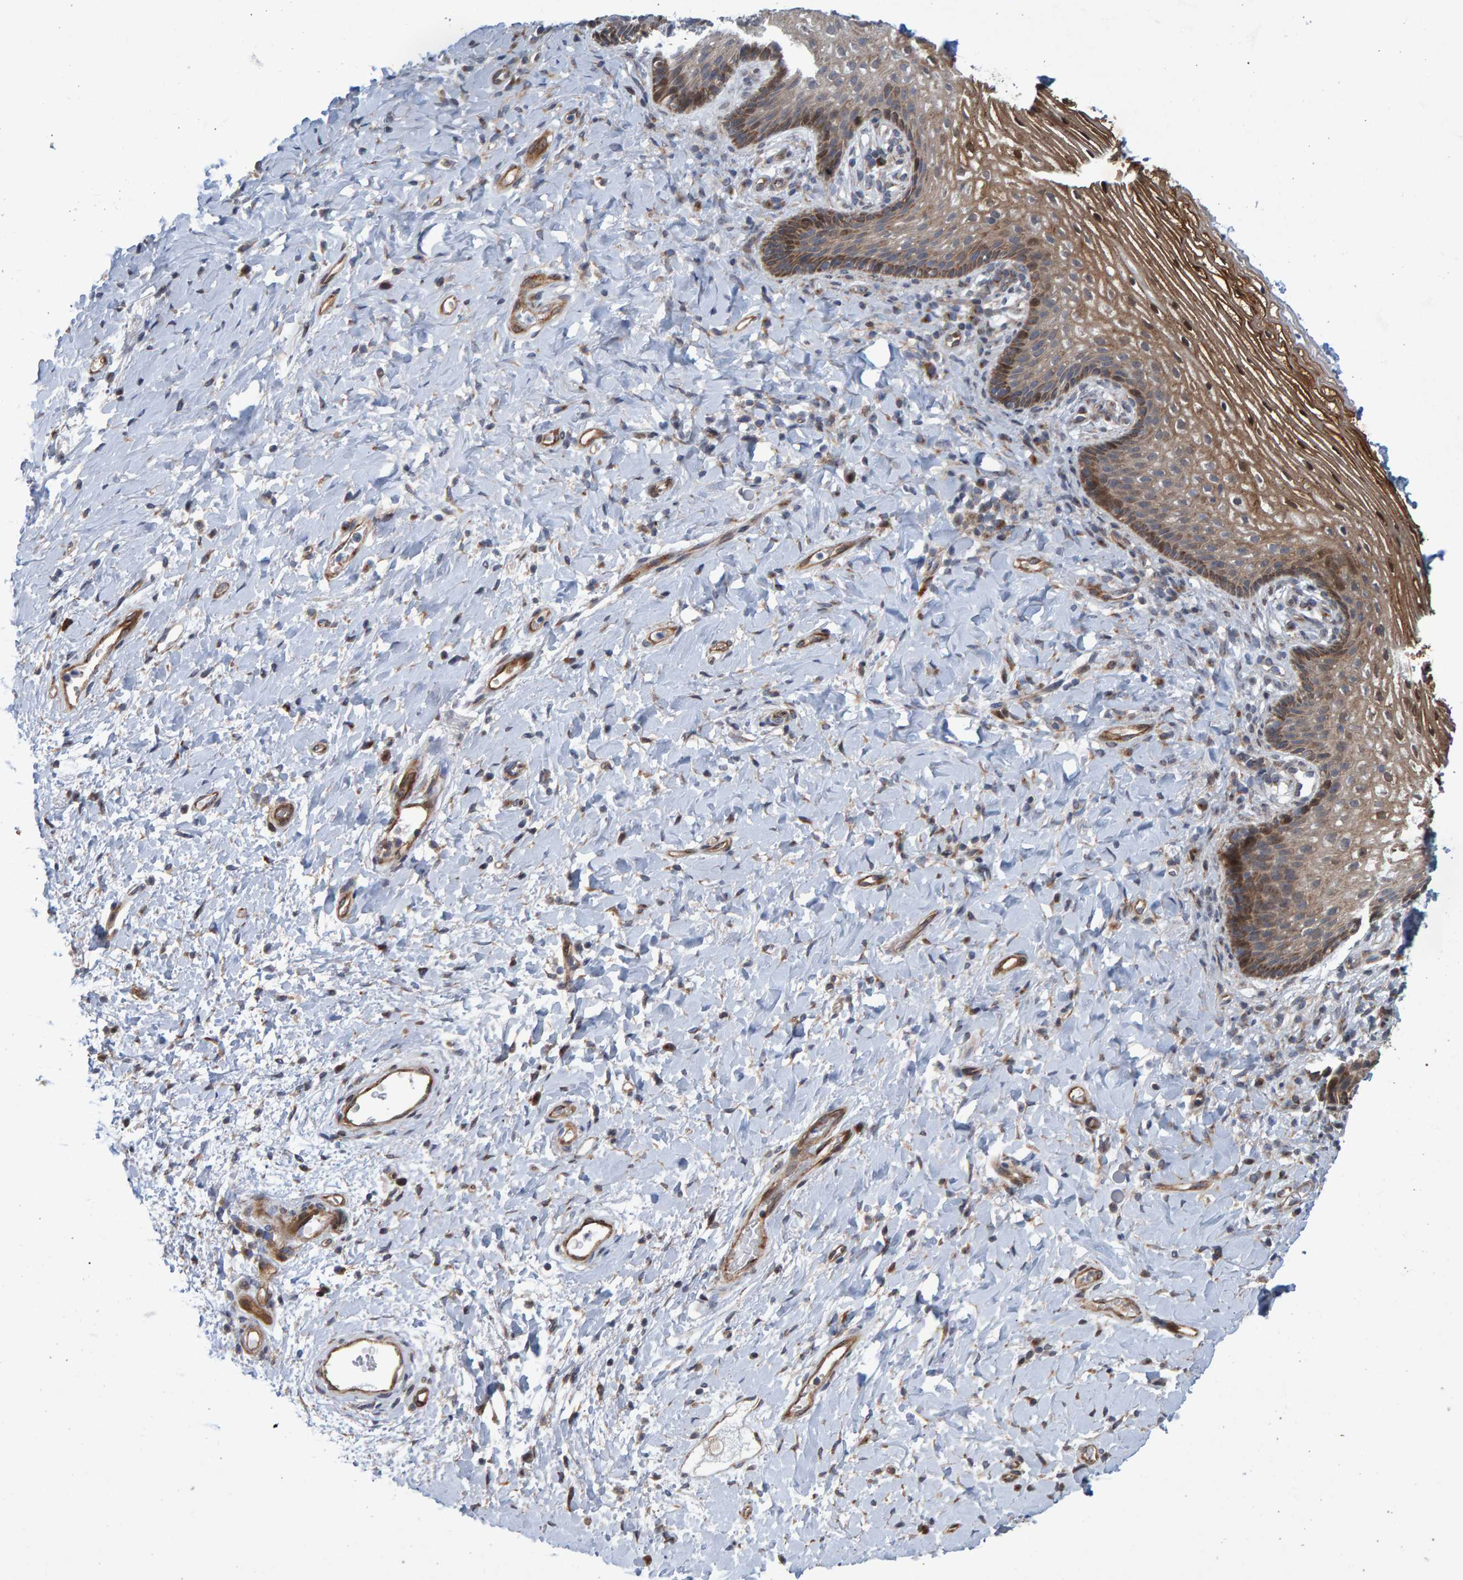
{"staining": {"intensity": "moderate", "quantity": ">75%", "location": "cytoplasmic/membranous,nuclear"}, "tissue": "vagina", "cell_type": "Squamous epithelial cells", "image_type": "normal", "snomed": [{"axis": "morphology", "description": "Normal tissue, NOS"}, {"axis": "topography", "description": "Vagina"}], "caption": "Protein expression analysis of benign vagina shows moderate cytoplasmic/membranous,nuclear expression in about >75% of squamous epithelial cells. (Brightfield microscopy of DAB IHC at high magnification).", "gene": "LRBA", "patient": {"sex": "female", "age": 60}}